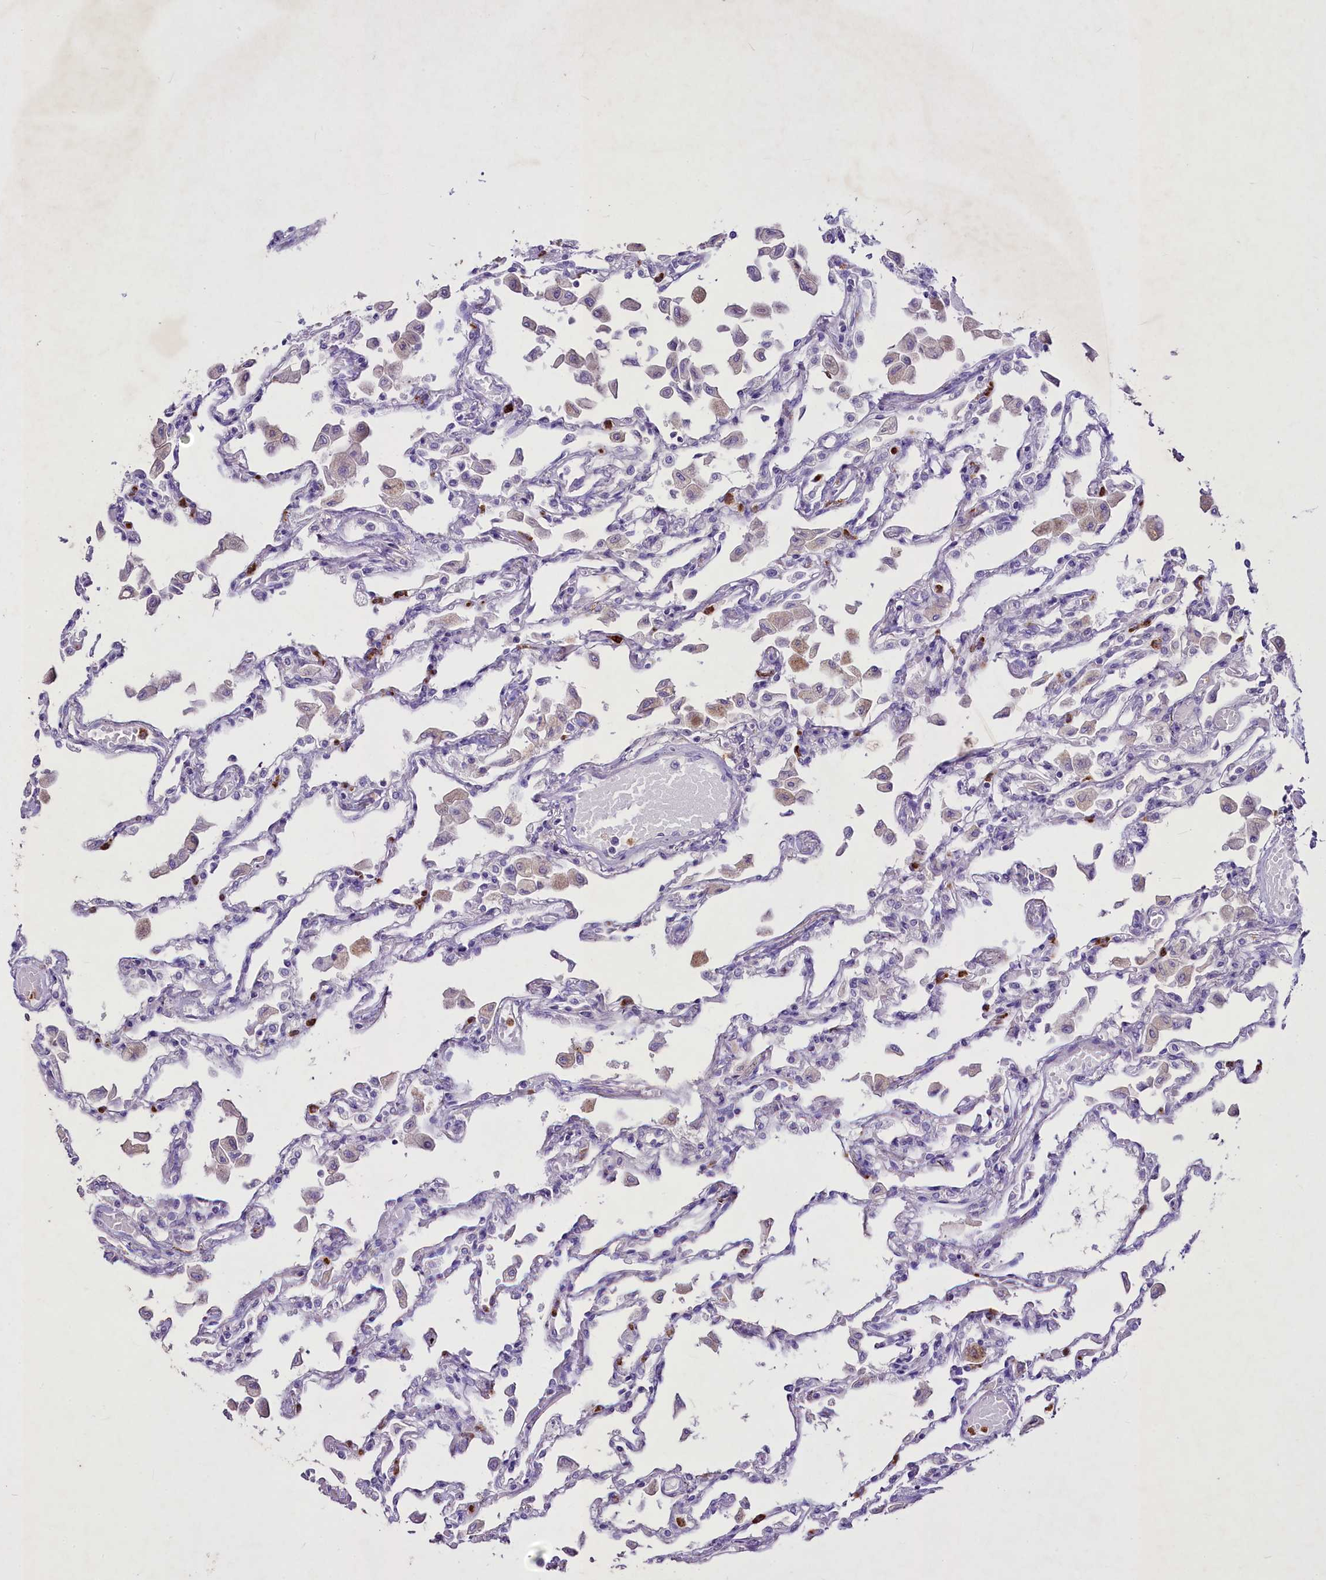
{"staining": {"intensity": "negative", "quantity": "none", "location": "none"}, "tissue": "lung", "cell_type": "Alveolar cells", "image_type": "normal", "snomed": [{"axis": "morphology", "description": "Normal tissue, NOS"}, {"axis": "topography", "description": "Bronchus"}, {"axis": "topography", "description": "Lung"}], "caption": "Immunohistochemical staining of unremarkable lung reveals no significant staining in alveolar cells.", "gene": "FAM209B", "patient": {"sex": "female", "age": 49}}